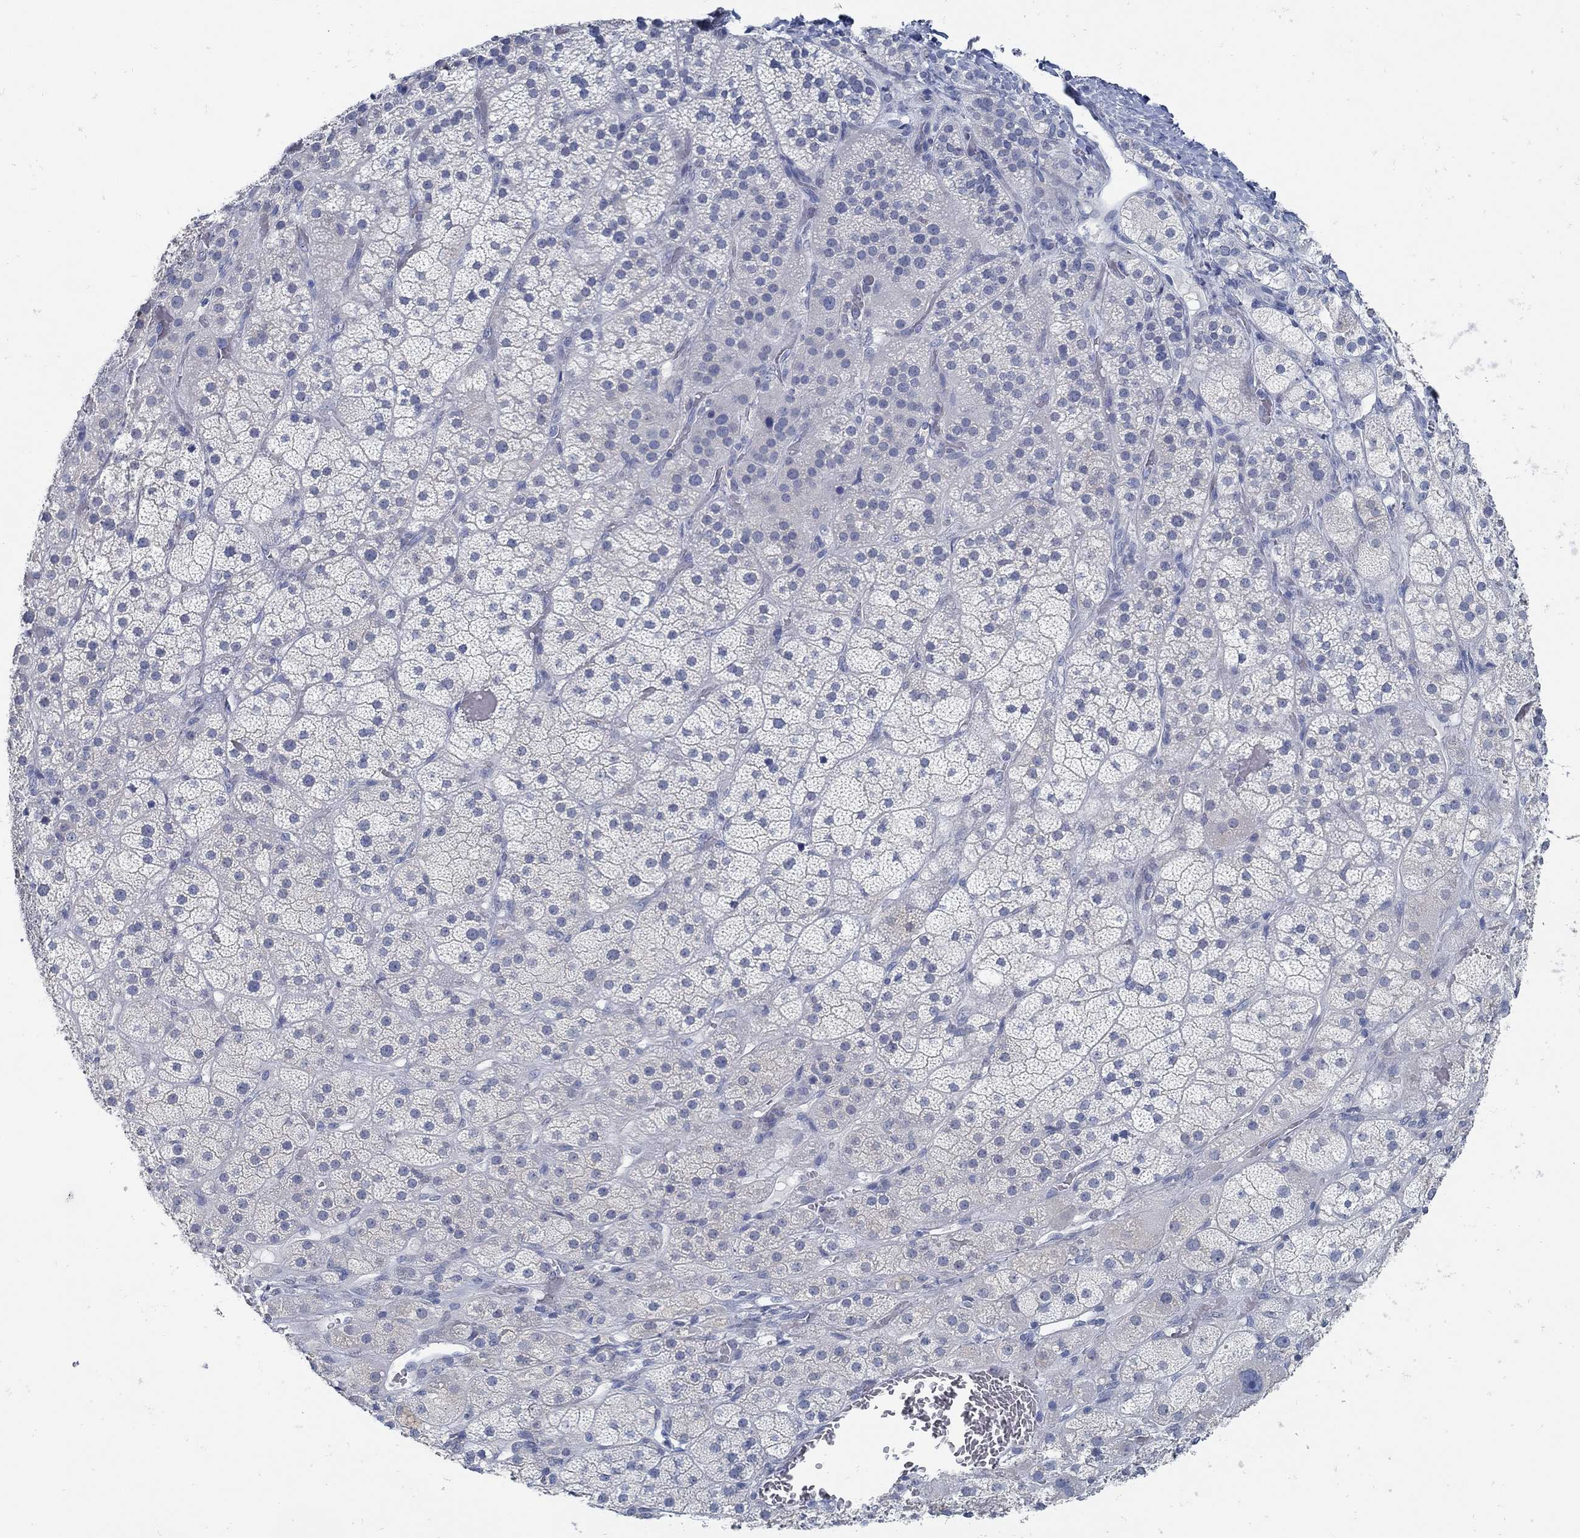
{"staining": {"intensity": "negative", "quantity": "none", "location": "none"}, "tissue": "adrenal gland", "cell_type": "Glandular cells", "image_type": "normal", "snomed": [{"axis": "morphology", "description": "Normal tissue, NOS"}, {"axis": "topography", "description": "Adrenal gland"}], "caption": "A micrograph of adrenal gland stained for a protein displays no brown staining in glandular cells. (DAB immunohistochemistry (IHC) visualized using brightfield microscopy, high magnification).", "gene": "ZFAND4", "patient": {"sex": "male", "age": 57}}